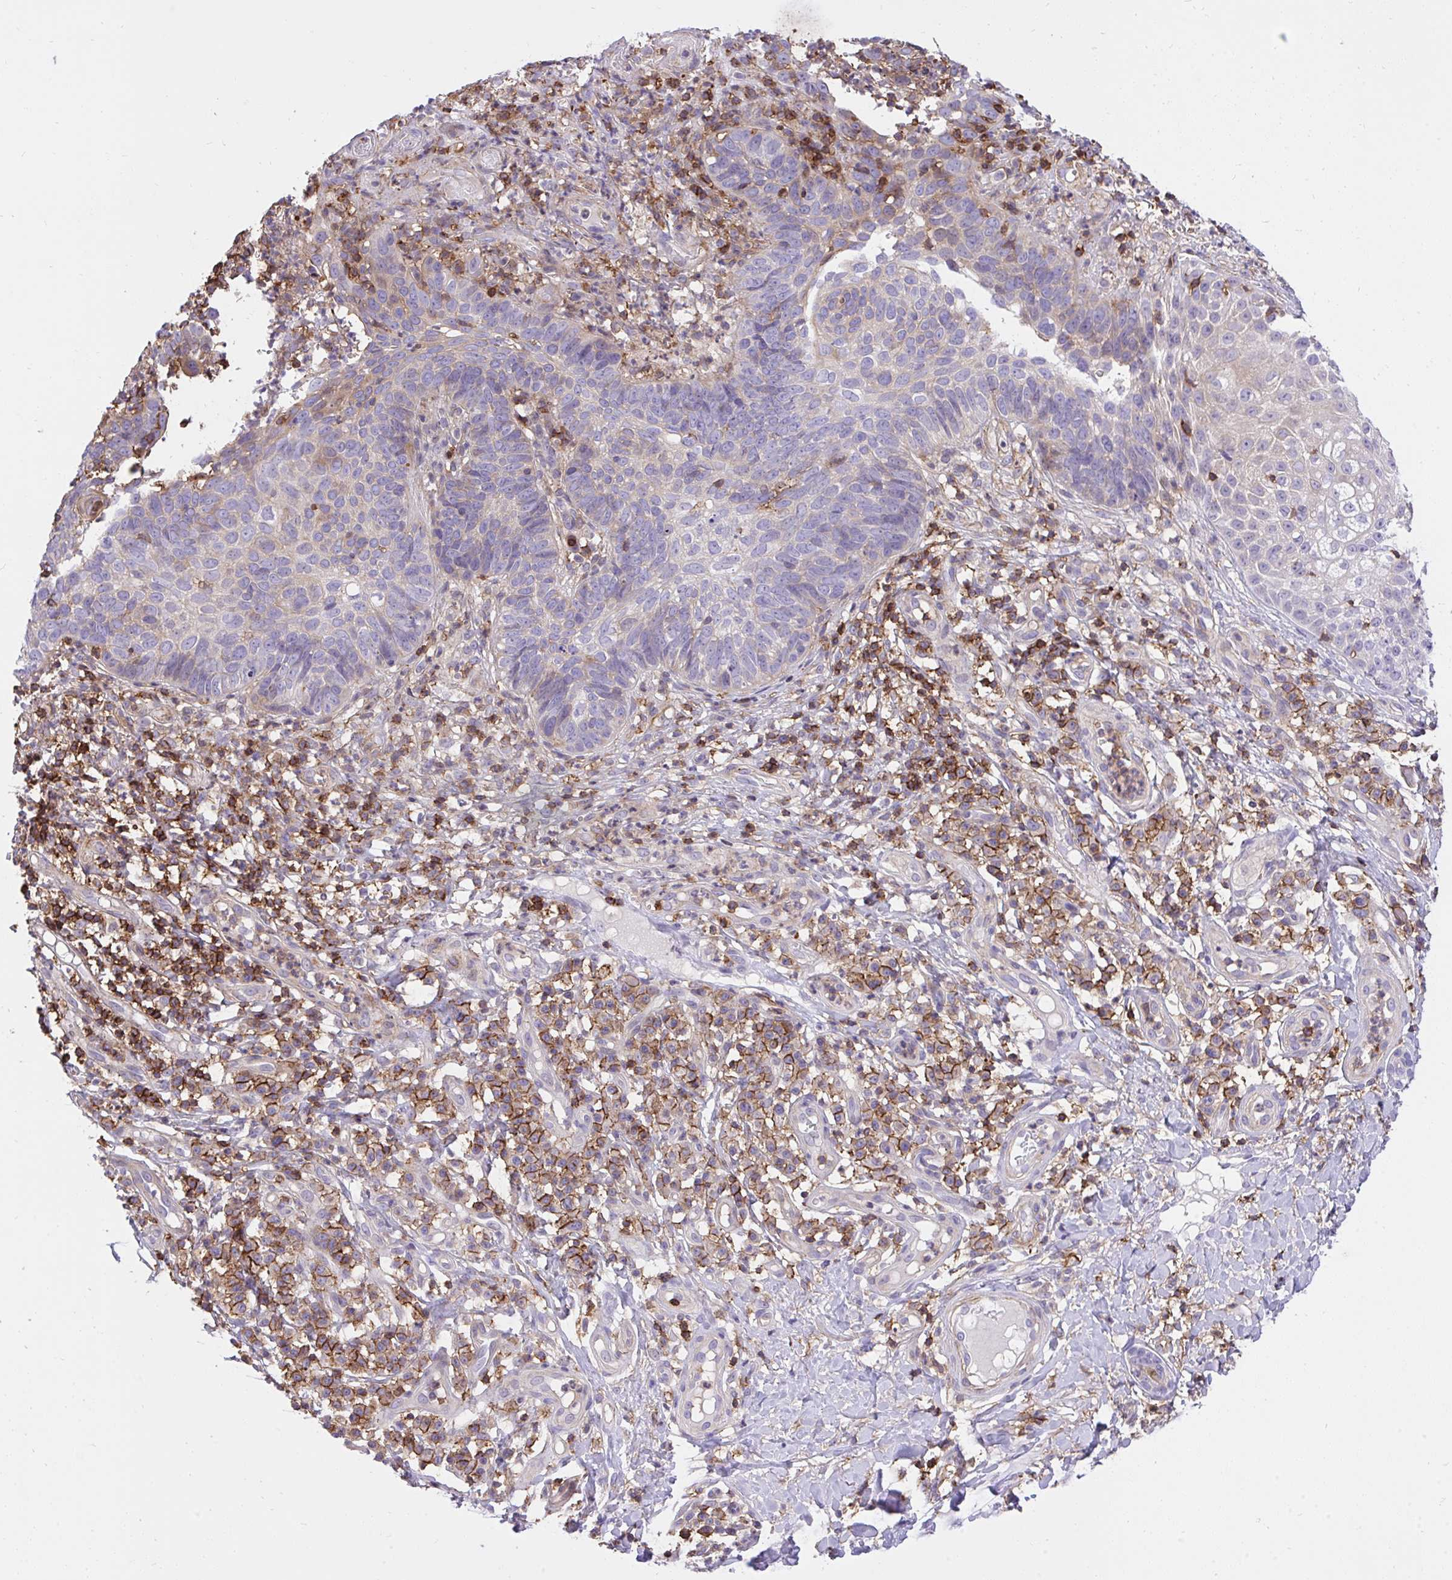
{"staining": {"intensity": "negative", "quantity": "none", "location": "none"}, "tissue": "skin cancer", "cell_type": "Tumor cells", "image_type": "cancer", "snomed": [{"axis": "morphology", "description": "Basal cell carcinoma"}, {"axis": "topography", "description": "Skin"}, {"axis": "topography", "description": "Skin of leg"}], "caption": "IHC micrograph of basal cell carcinoma (skin) stained for a protein (brown), which shows no positivity in tumor cells.", "gene": "ERI1", "patient": {"sex": "female", "age": 87}}